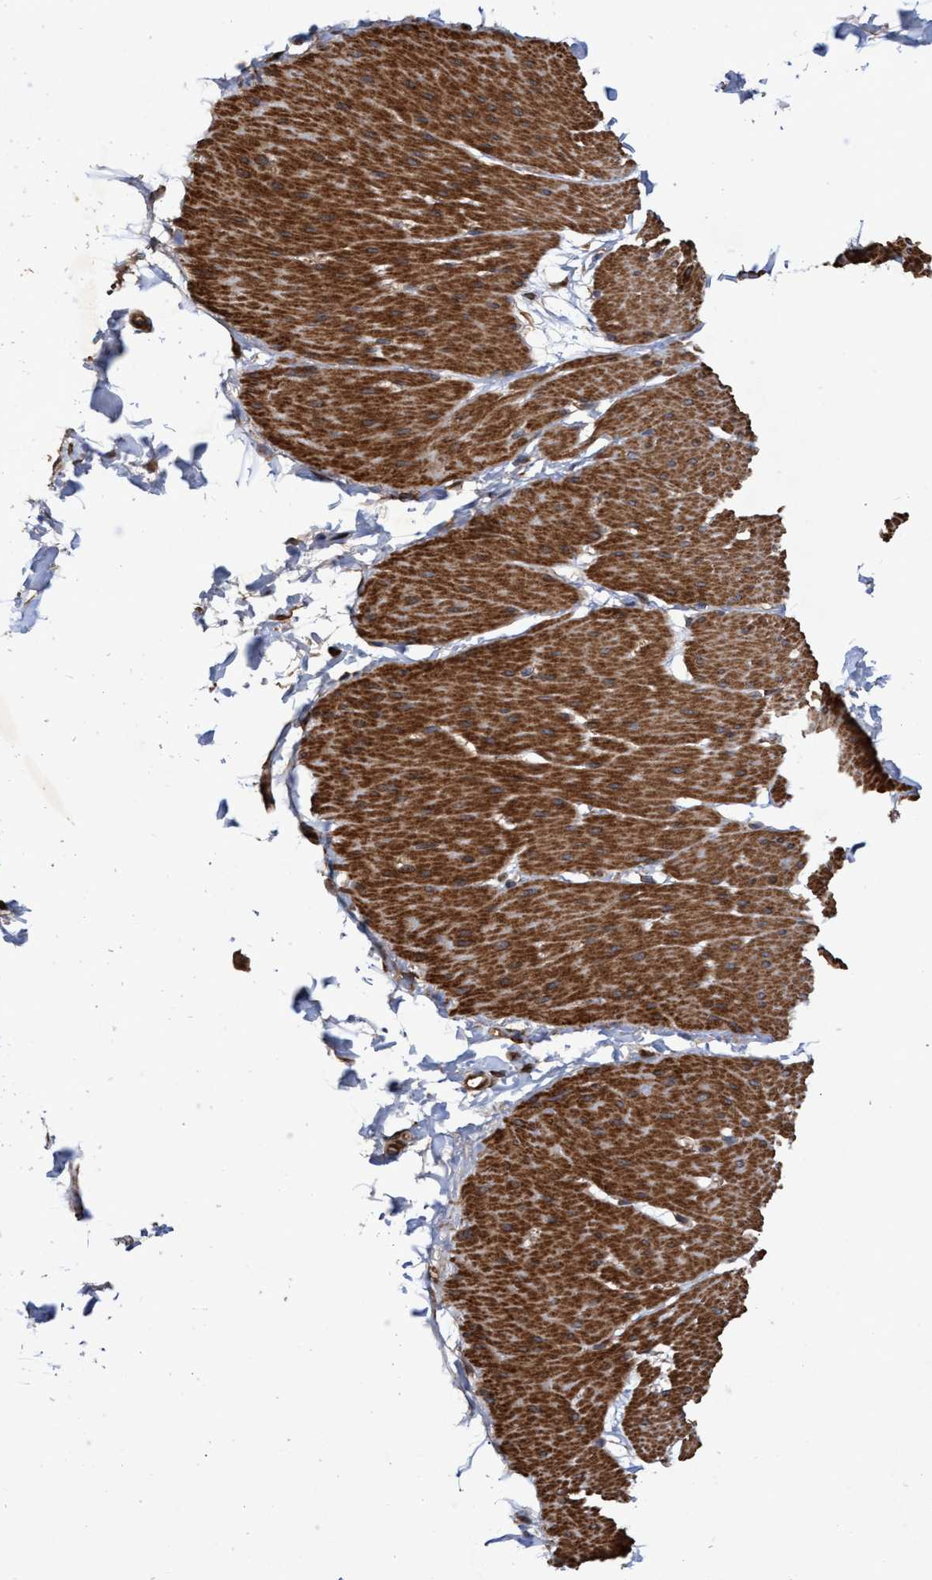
{"staining": {"intensity": "moderate", "quantity": ">75%", "location": "cytoplasmic/membranous"}, "tissue": "smooth muscle", "cell_type": "Smooth muscle cells", "image_type": "normal", "snomed": [{"axis": "morphology", "description": "Normal tissue, NOS"}, {"axis": "topography", "description": "Smooth muscle"}, {"axis": "topography", "description": "Colon"}], "caption": "A micrograph of human smooth muscle stained for a protein reveals moderate cytoplasmic/membranous brown staining in smooth muscle cells.", "gene": "CHMP6", "patient": {"sex": "male", "age": 67}}